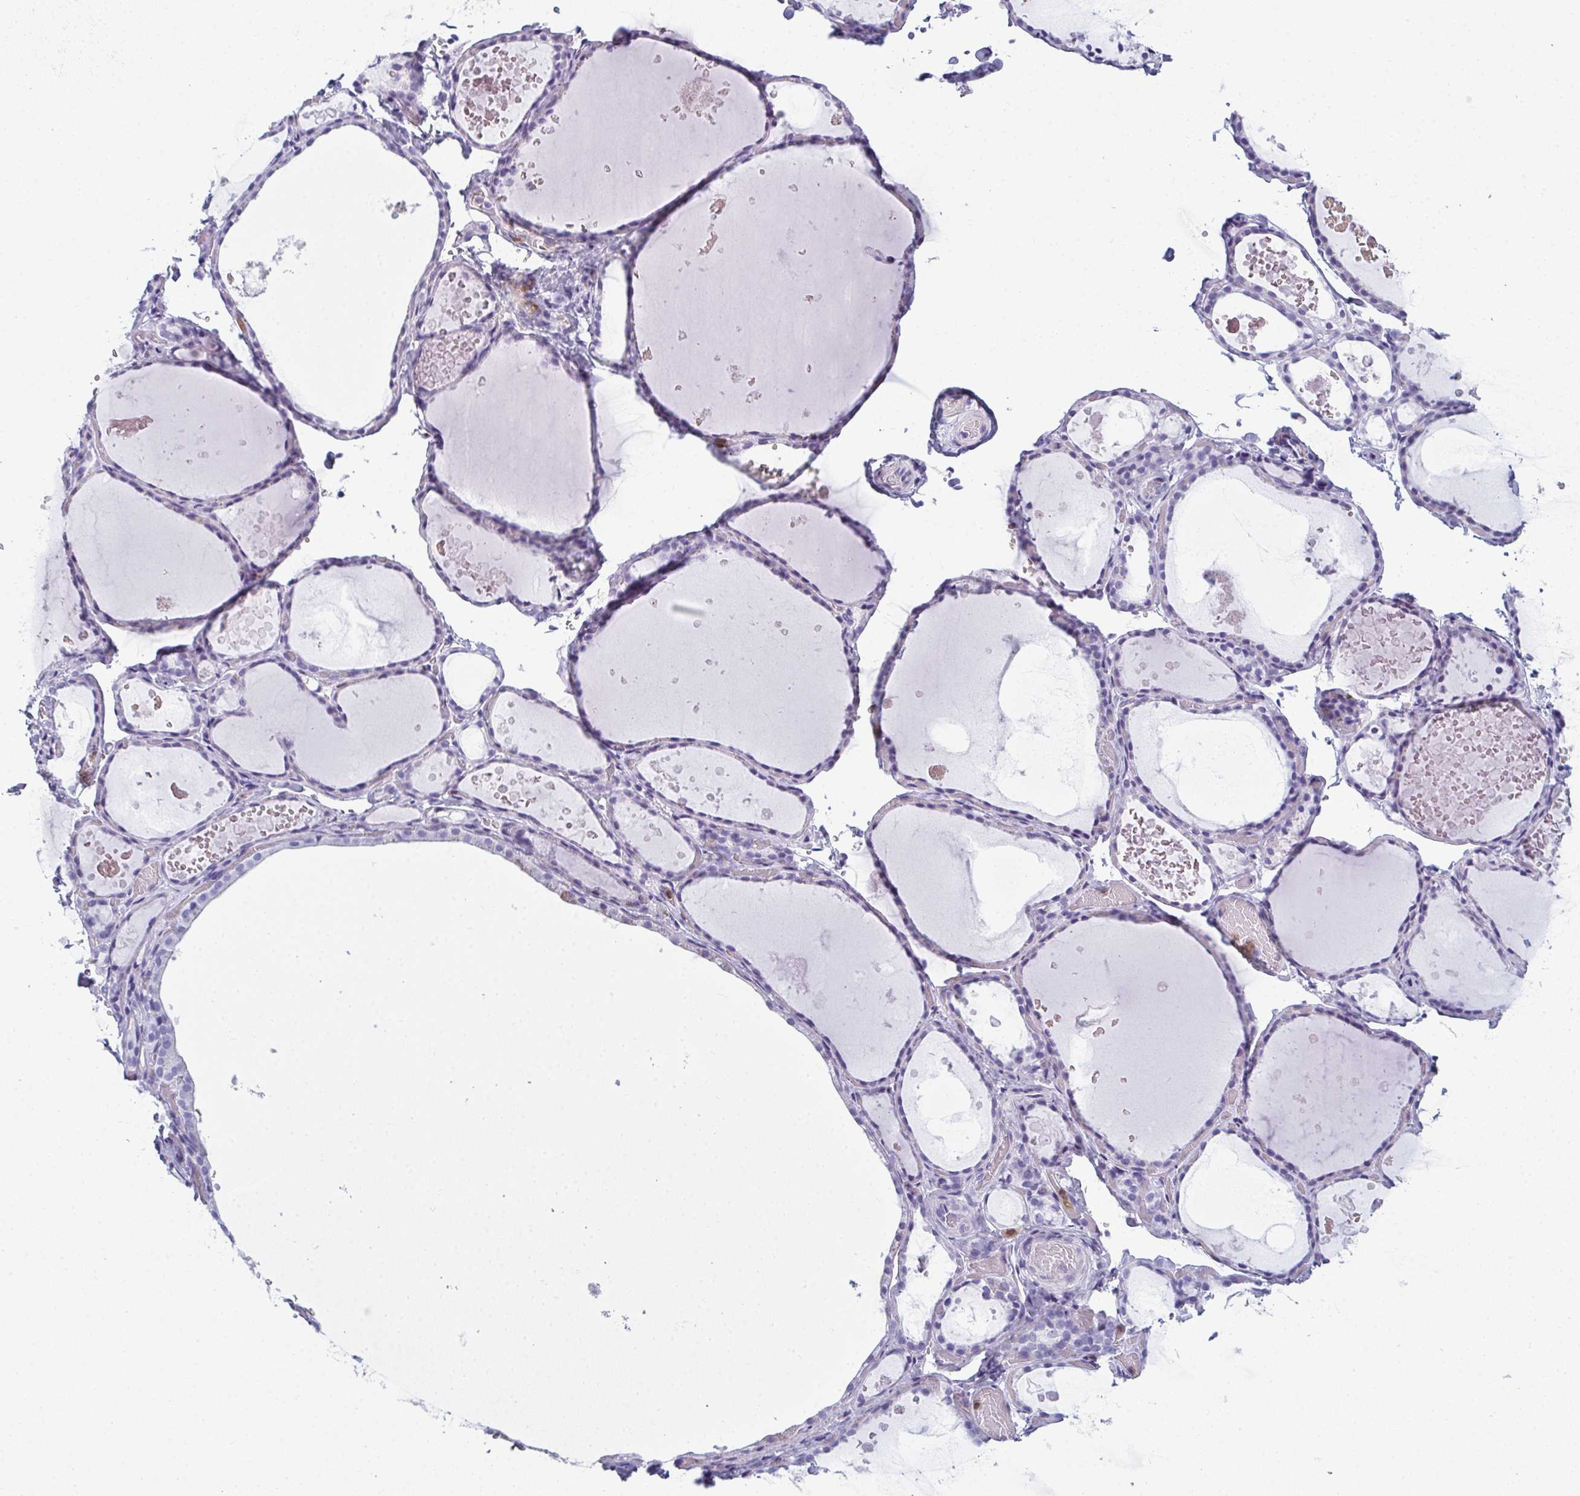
{"staining": {"intensity": "negative", "quantity": "none", "location": "none"}, "tissue": "thyroid gland", "cell_type": "Glandular cells", "image_type": "normal", "snomed": [{"axis": "morphology", "description": "Normal tissue, NOS"}, {"axis": "topography", "description": "Thyroid gland"}], "caption": "This is a photomicrograph of IHC staining of benign thyroid gland, which shows no positivity in glandular cells.", "gene": "CDA", "patient": {"sex": "female", "age": 56}}